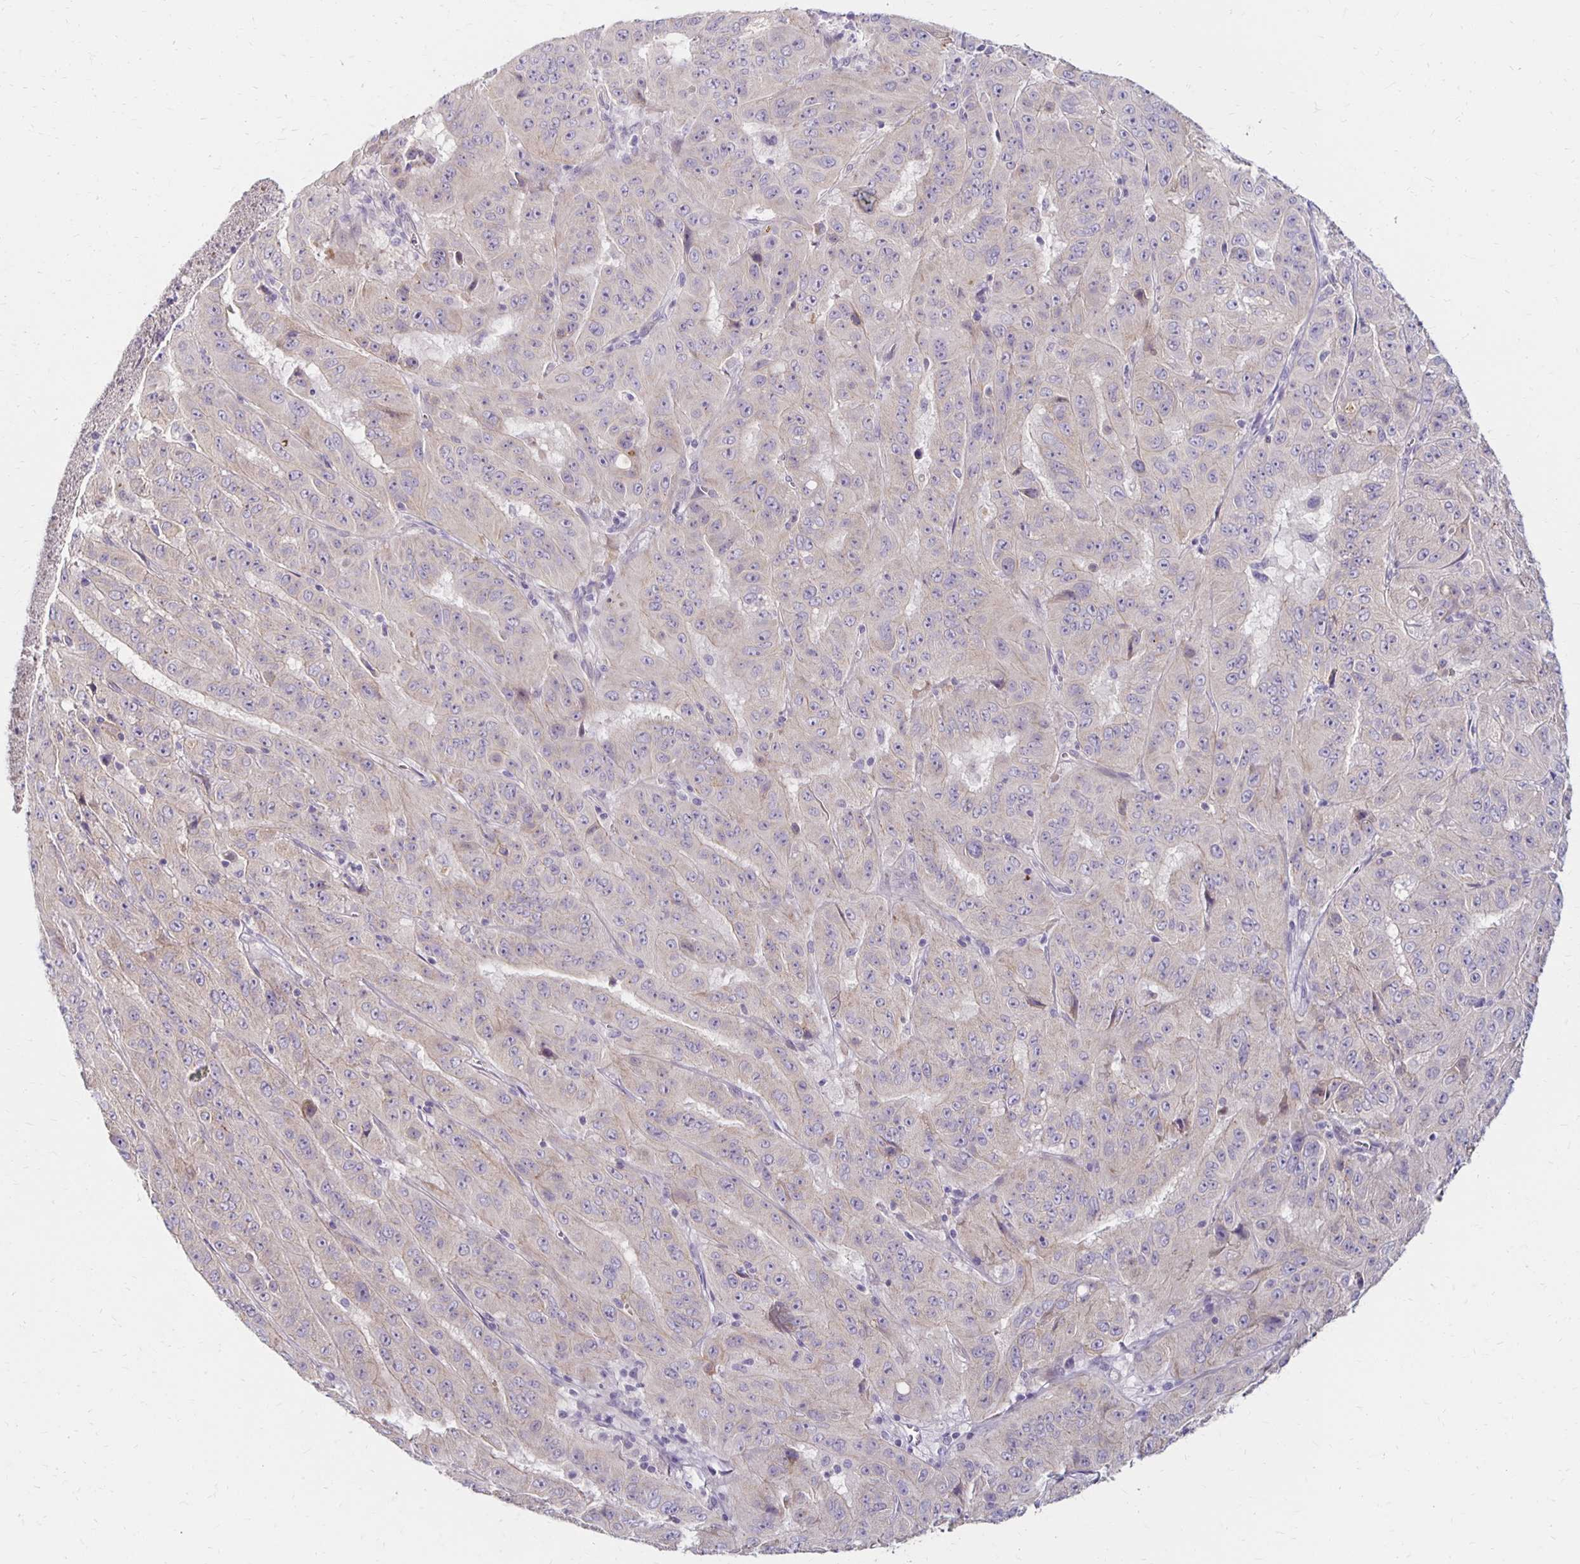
{"staining": {"intensity": "negative", "quantity": "none", "location": "none"}, "tissue": "pancreatic cancer", "cell_type": "Tumor cells", "image_type": "cancer", "snomed": [{"axis": "morphology", "description": "Adenocarcinoma, NOS"}, {"axis": "topography", "description": "Pancreas"}], "caption": "IHC image of human pancreatic cancer (adenocarcinoma) stained for a protein (brown), which displays no staining in tumor cells.", "gene": "KATNBL1", "patient": {"sex": "male", "age": 63}}